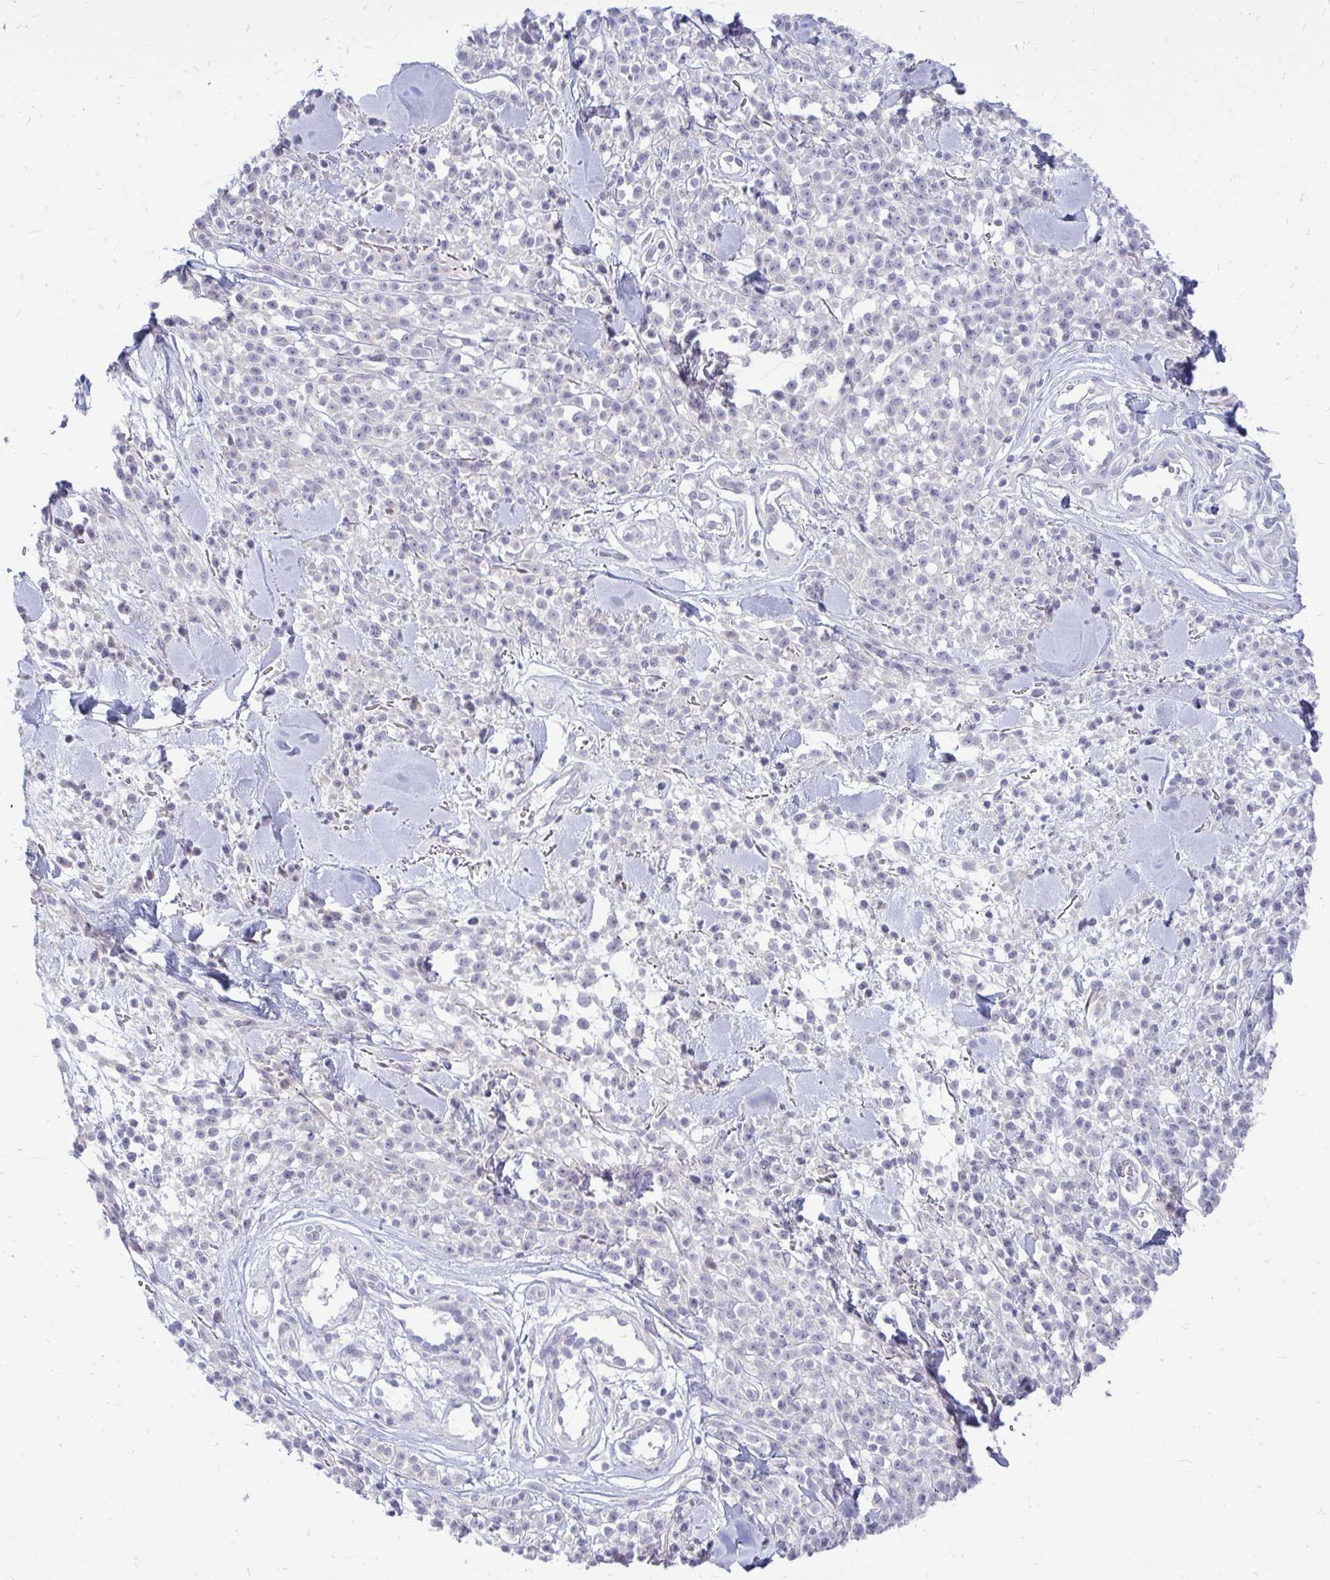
{"staining": {"intensity": "negative", "quantity": "none", "location": "none"}, "tissue": "melanoma", "cell_type": "Tumor cells", "image_type": "cancer", "snomed": [{"axis": "morphology", "description": "Malignant melanoma, NOS"}, {"axis": "topography", "description": "Skin"}, {"axis": "topography", "description": "Skin of trunk"}], "caption": "This is an immunohistochemistry (IHC) micrograph of human malignant melanoma. There is no staining in tumor cells.", "gene": "OR8D1", "patient": {"sex": "male", "age": 74}}